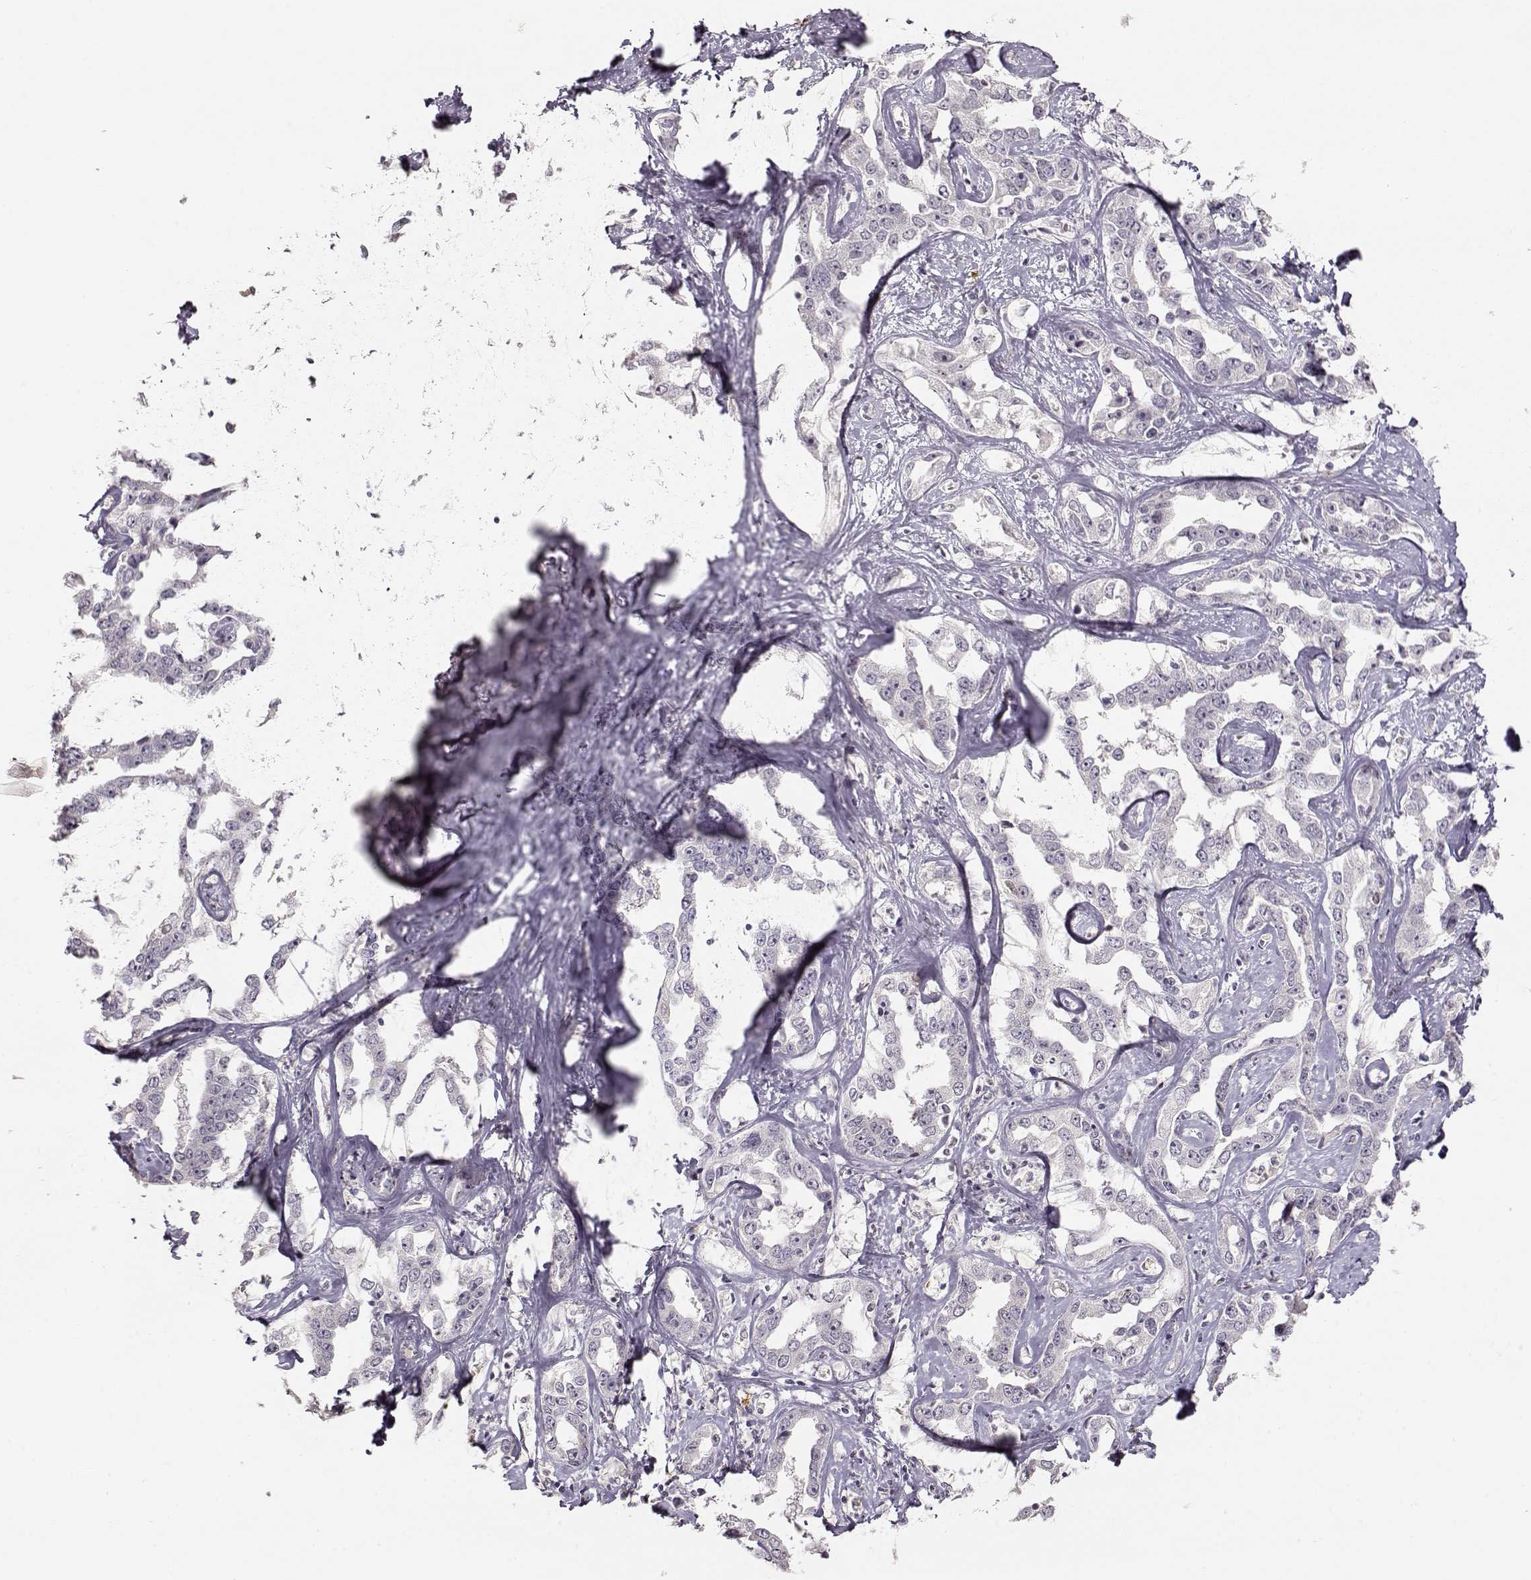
{"staining": {"intensity": "negative", "quantity": "none", "location": "none"}, "tissue": "liver cancer", "cell_type": "Tumor cells", "image_type": "cancer", "snomed": [{"axis": "morphology", "description": "Cholangiocarcinoma"}, {"axis": "topography", "description": "Liver"}], "caption": "IHC micrograph of liver cancer (cholangiocarcinoma) stained for a protein (brown), which demonstrates no positivity in tumor cells.", "gene": "S100B", "patient": {"sex": "male", "age": 59}}